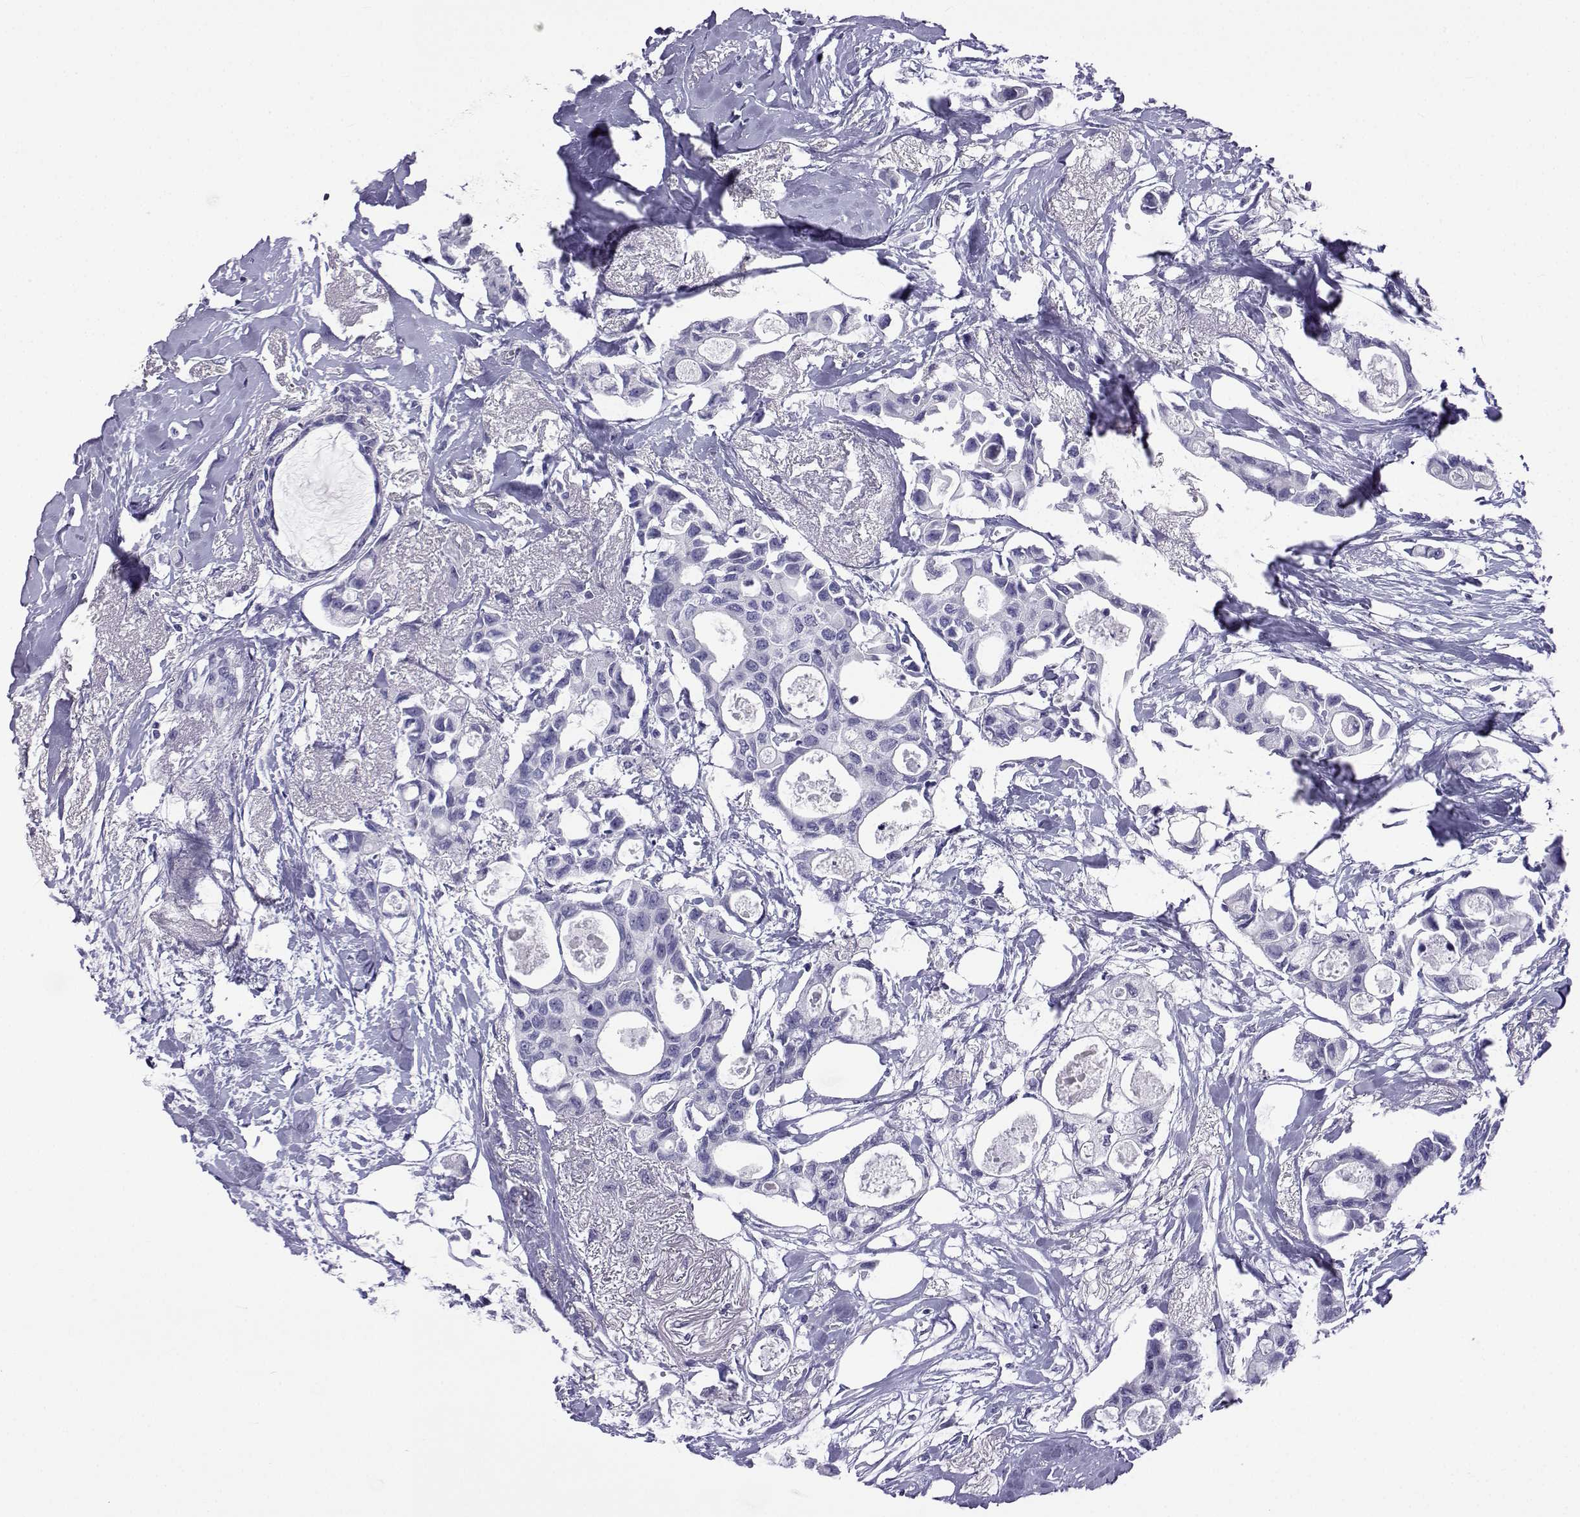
{"staining": {"intensity": "negative", "quantity": "none", "location": "none"}, "tissue": "breast cancer", "cell_type": "Tumor cells", "image_type": "cancer", "snomed": [{"axis": "morphology", "description": "Duct carcinoma"}, {"axis": "topography", "description": "Breast"}], "caption": "Breast cancer was stained to show a protein in brown. There is no significant positivity in tumor cells.", "gene": "ACTL7A", "patient": {"sex": "female", "age": 83}}